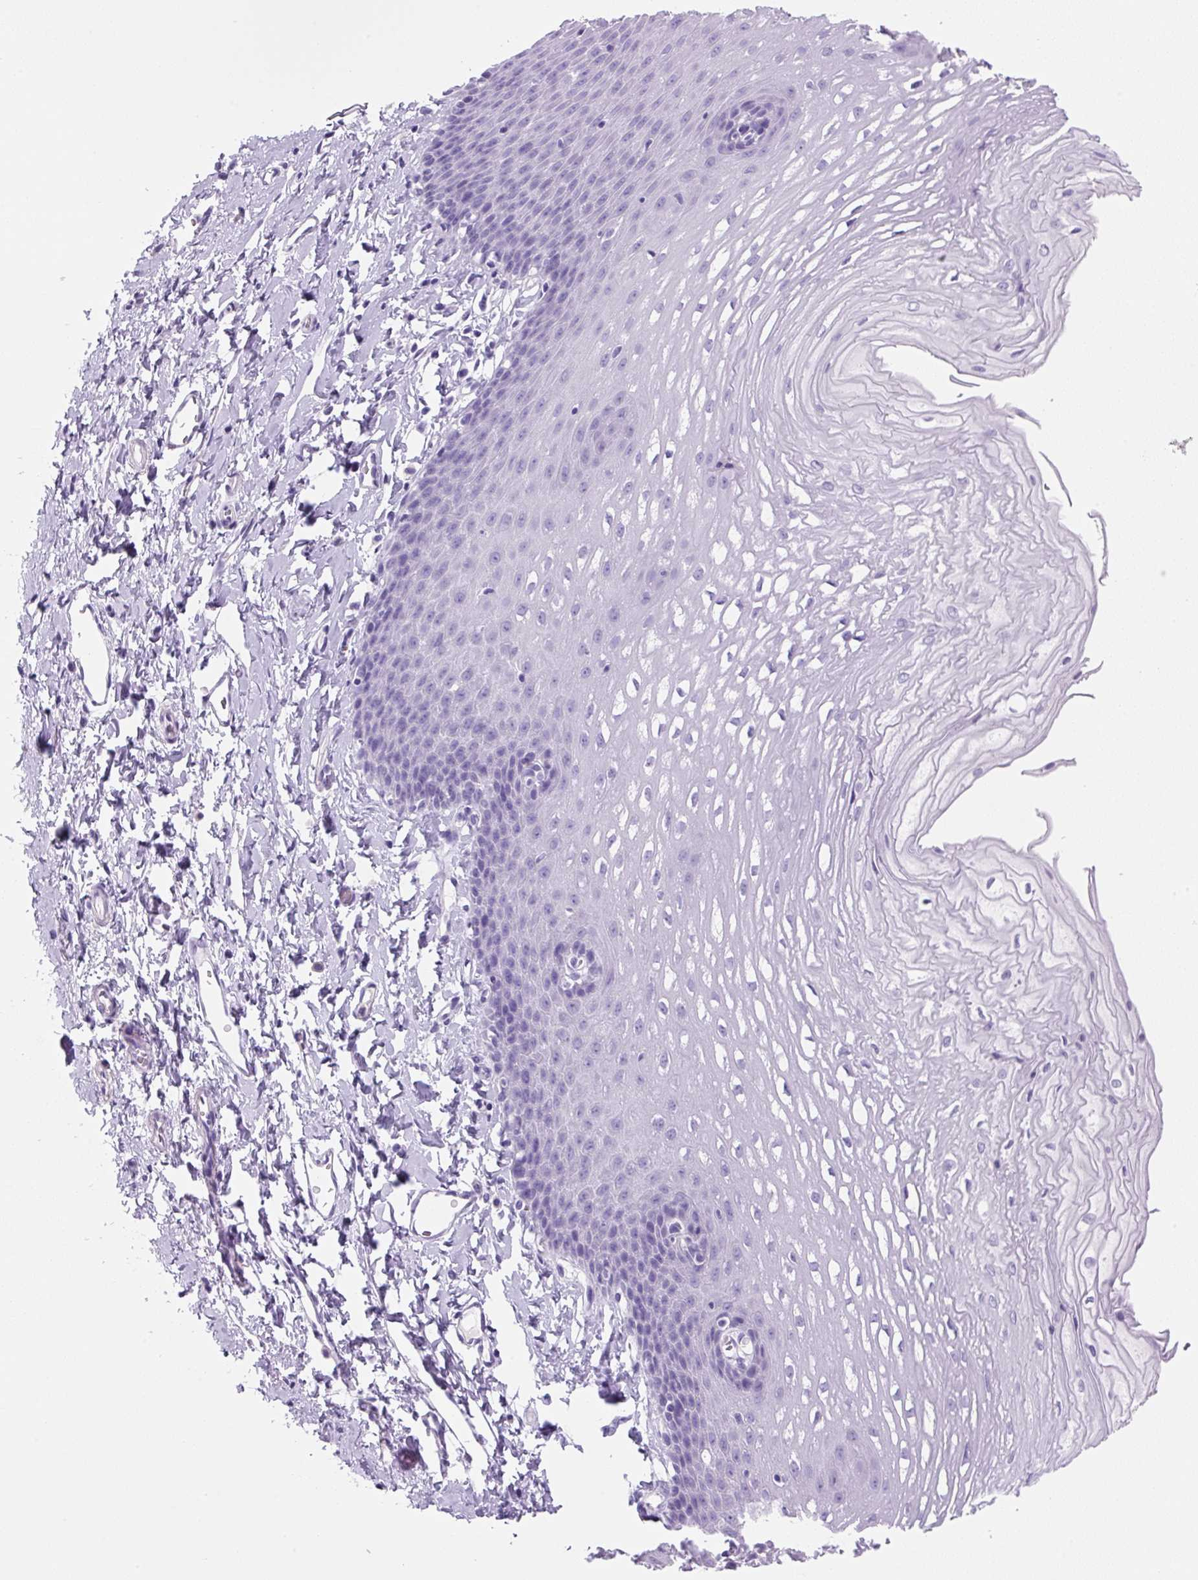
{"staining": {"intensity": "negative", "quantity": "none", "location": "none"}, "tissue": "esophagus", "cell_type": "Squamous epithelial cells", "image_type": "normal", "snomed": [{"axis": "morphology", "description": "Normal tissue, NOS"}, {"axis": "topography", "description": "Esophagus"}], "caption": "Immunohistochemistry (IHC) micrograph of benign esophagus stained for a protein (brown), which displays no positivity in squamous epithelial cells.", "gene": "PRRT1", "patient": {"sex": "male", "age": 70}}